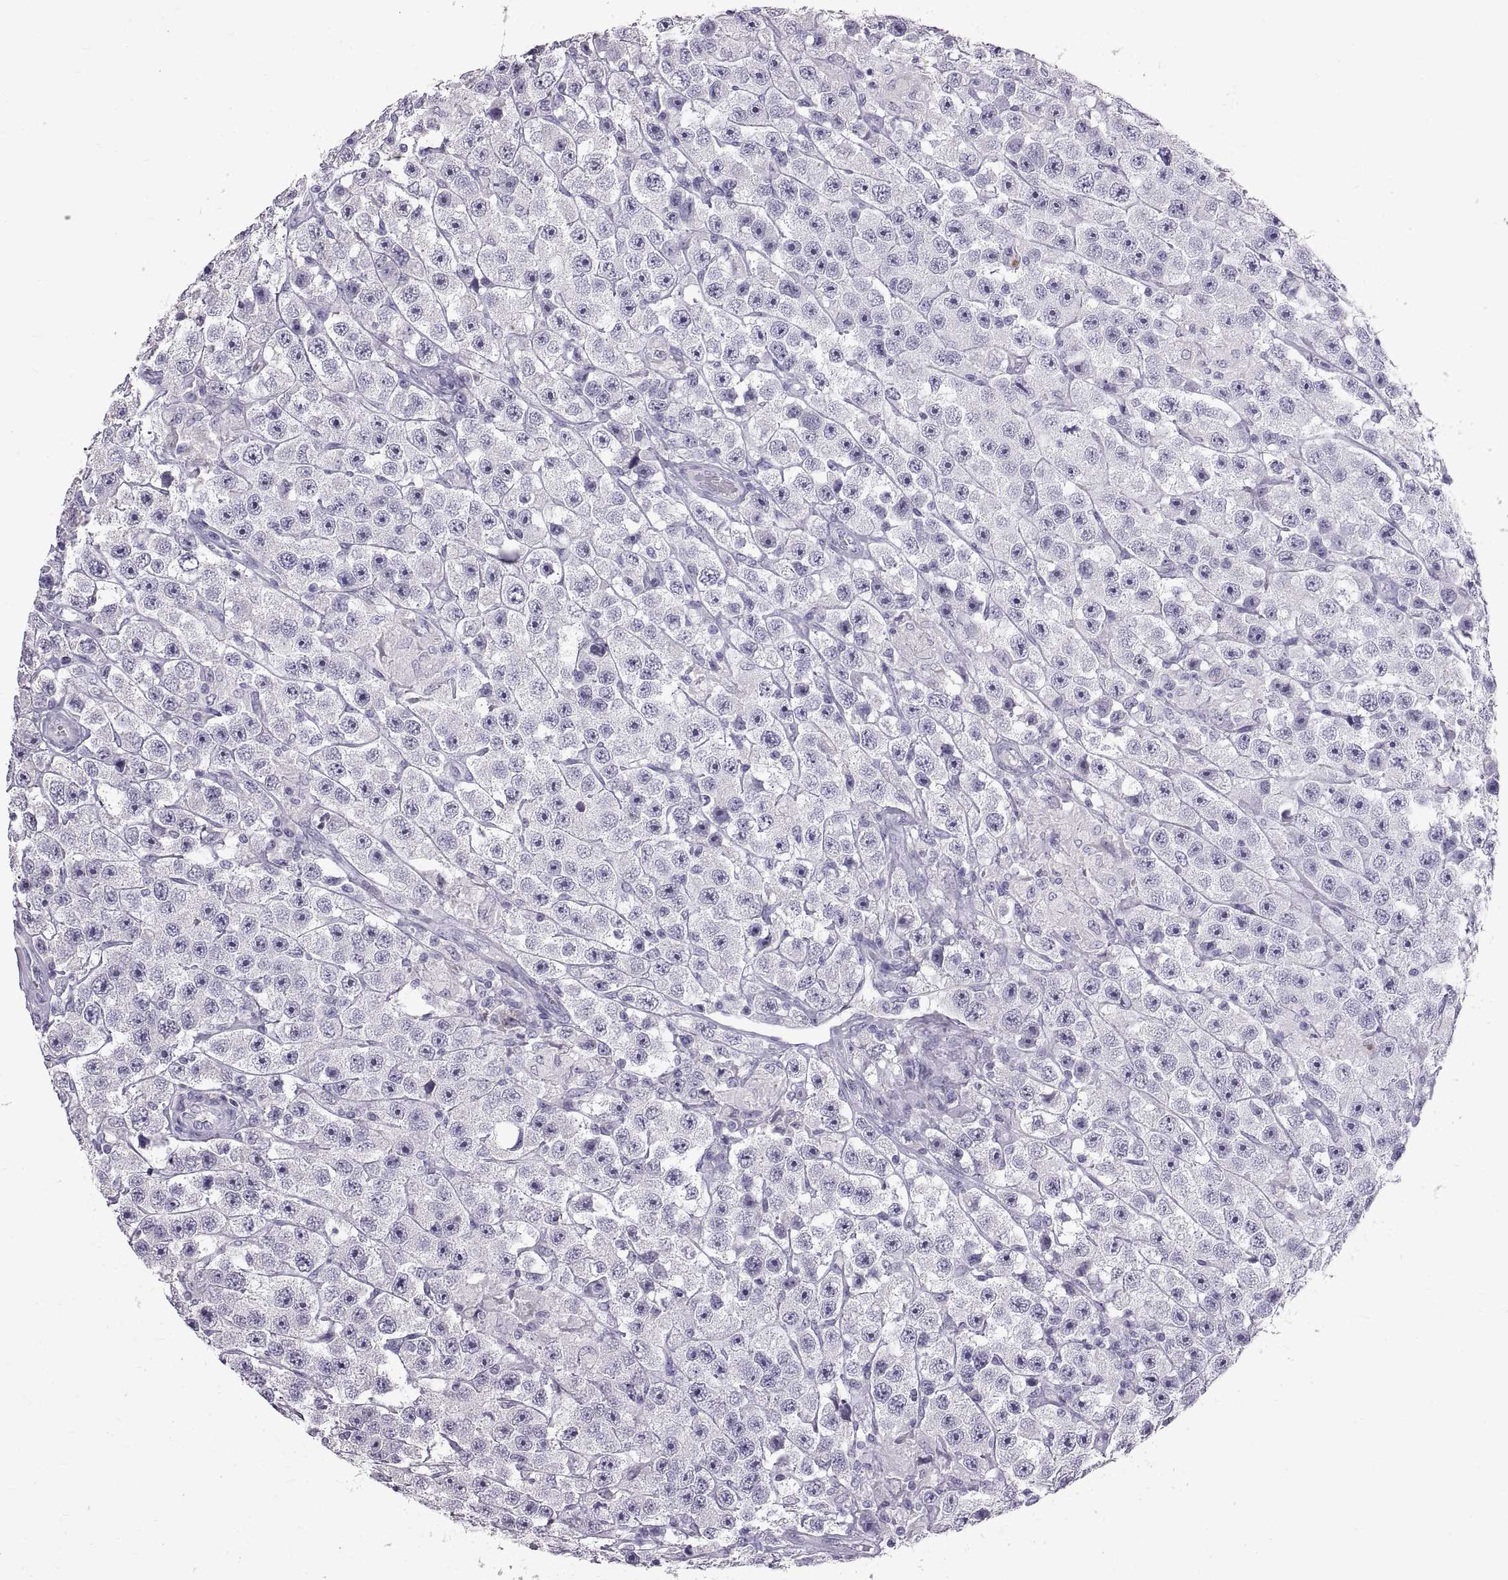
{"staining": {"intensity": "negative", "quantity": "none", "location": "none"}, "tissue": "testis cancer", "cell_type": "Tumor cells", "image_type": "cancer", "snomed": [{"axis": "morphology", "description": "Seminoma, NOS"}, {"axis": "topography", "description": "Testis"}], "caption": "Human testis cancer (seminoma) stained for a protein using immunohistochemistry demonstrates no expression in tumor cells.", "gene": "WFDC8", "patient": {"sex": "male", "age": 45}}